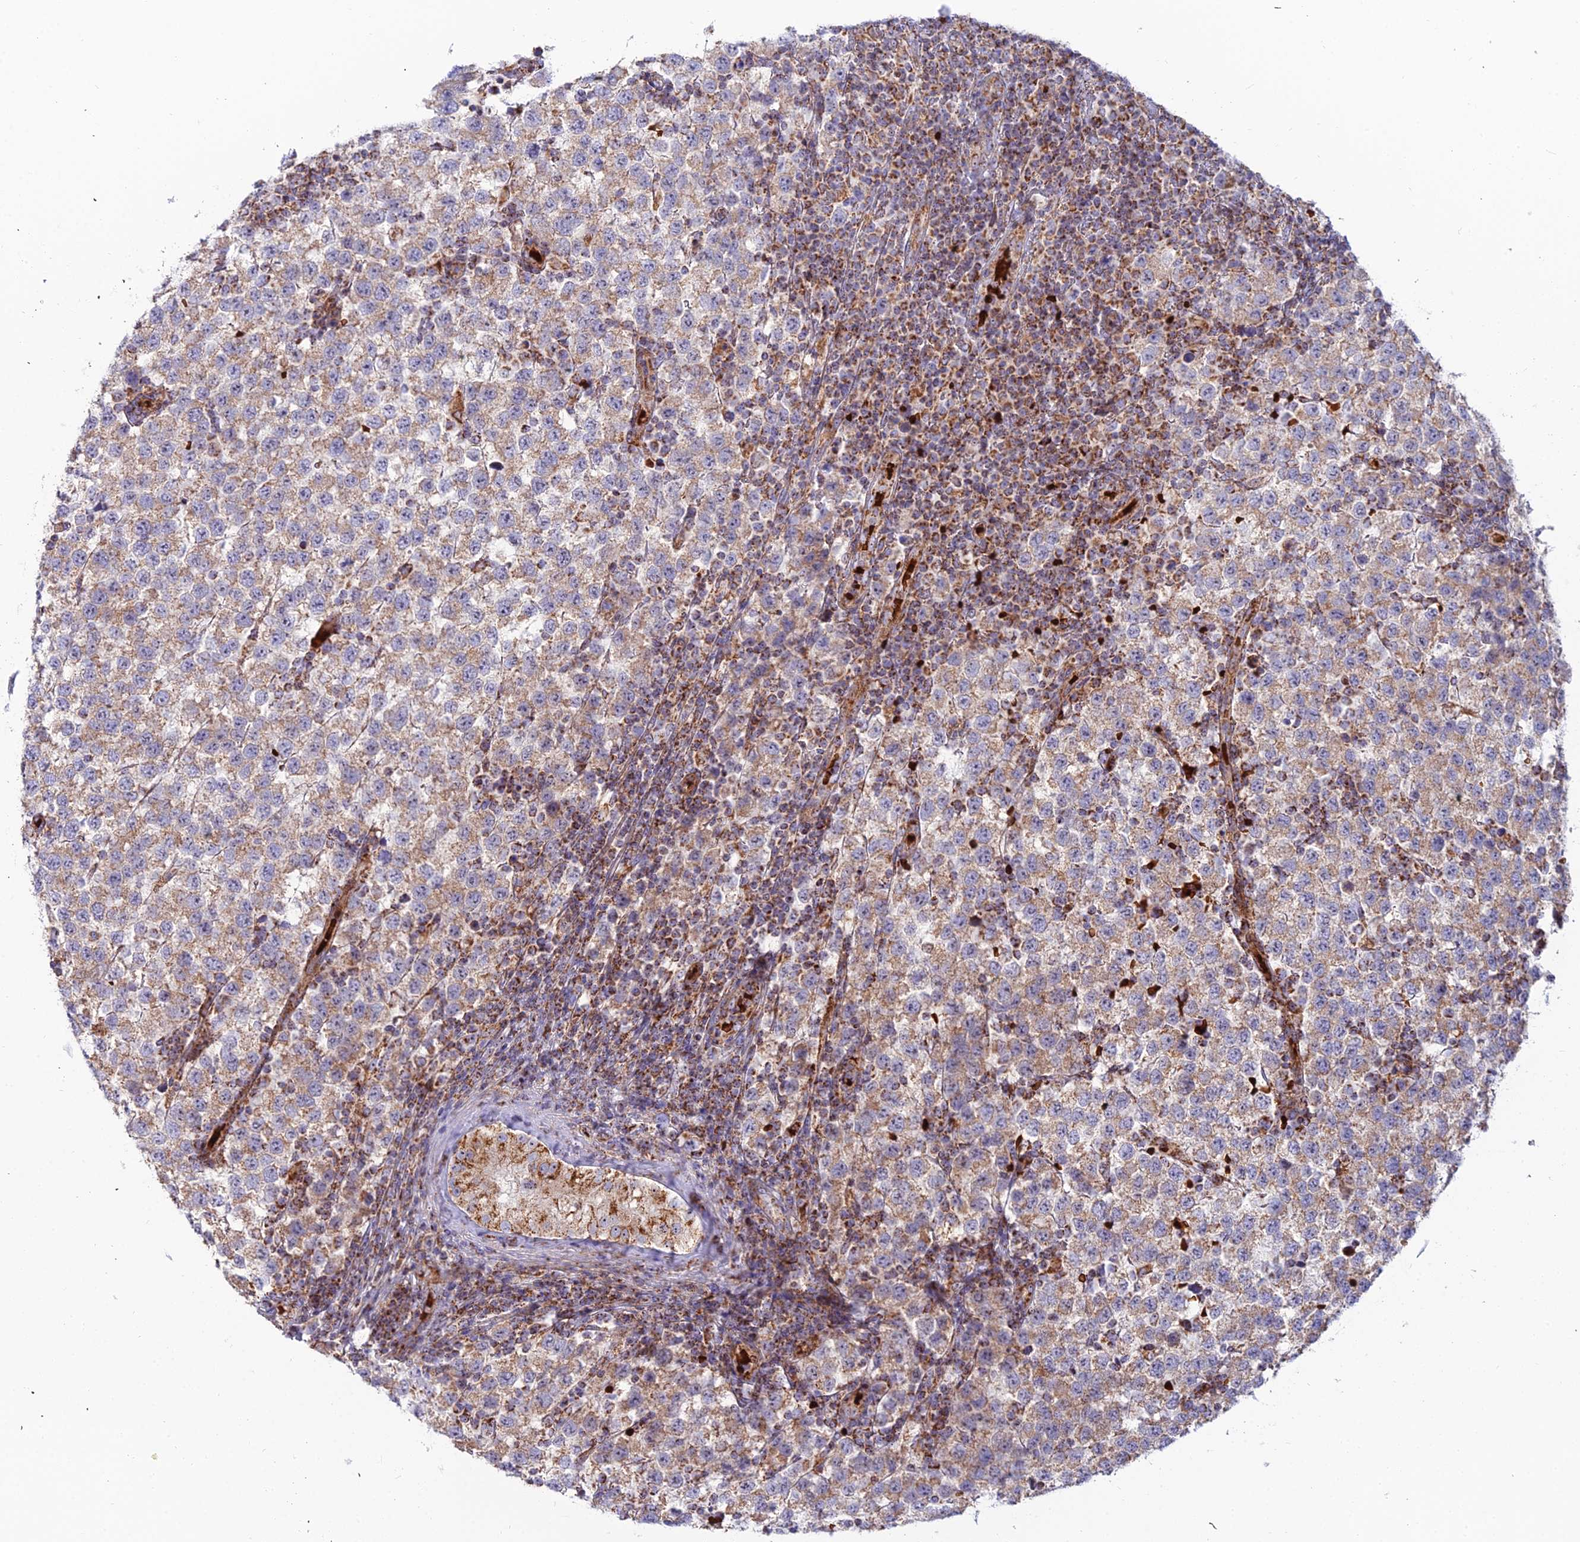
{"staining": {"intensity": "moderate", "quantity": ">75%", "location": "cytoplasmic/membranous"}, "tissue": "testis cancer", "cell_type": "Tumor cells", "image_type": "cancer", "snomed": [{"axis": "morphology", "description": "Seminoma, NOS"}, {"axis": "topography", "description": "Testis"}], "caption": "An image of testis cancer stained for a protein demonstrates moderate cytoplasmic/membranous brown staining in tumor cells.", "gene": "SLC35F4", "patient": {"sex": "male", "age": 34}}